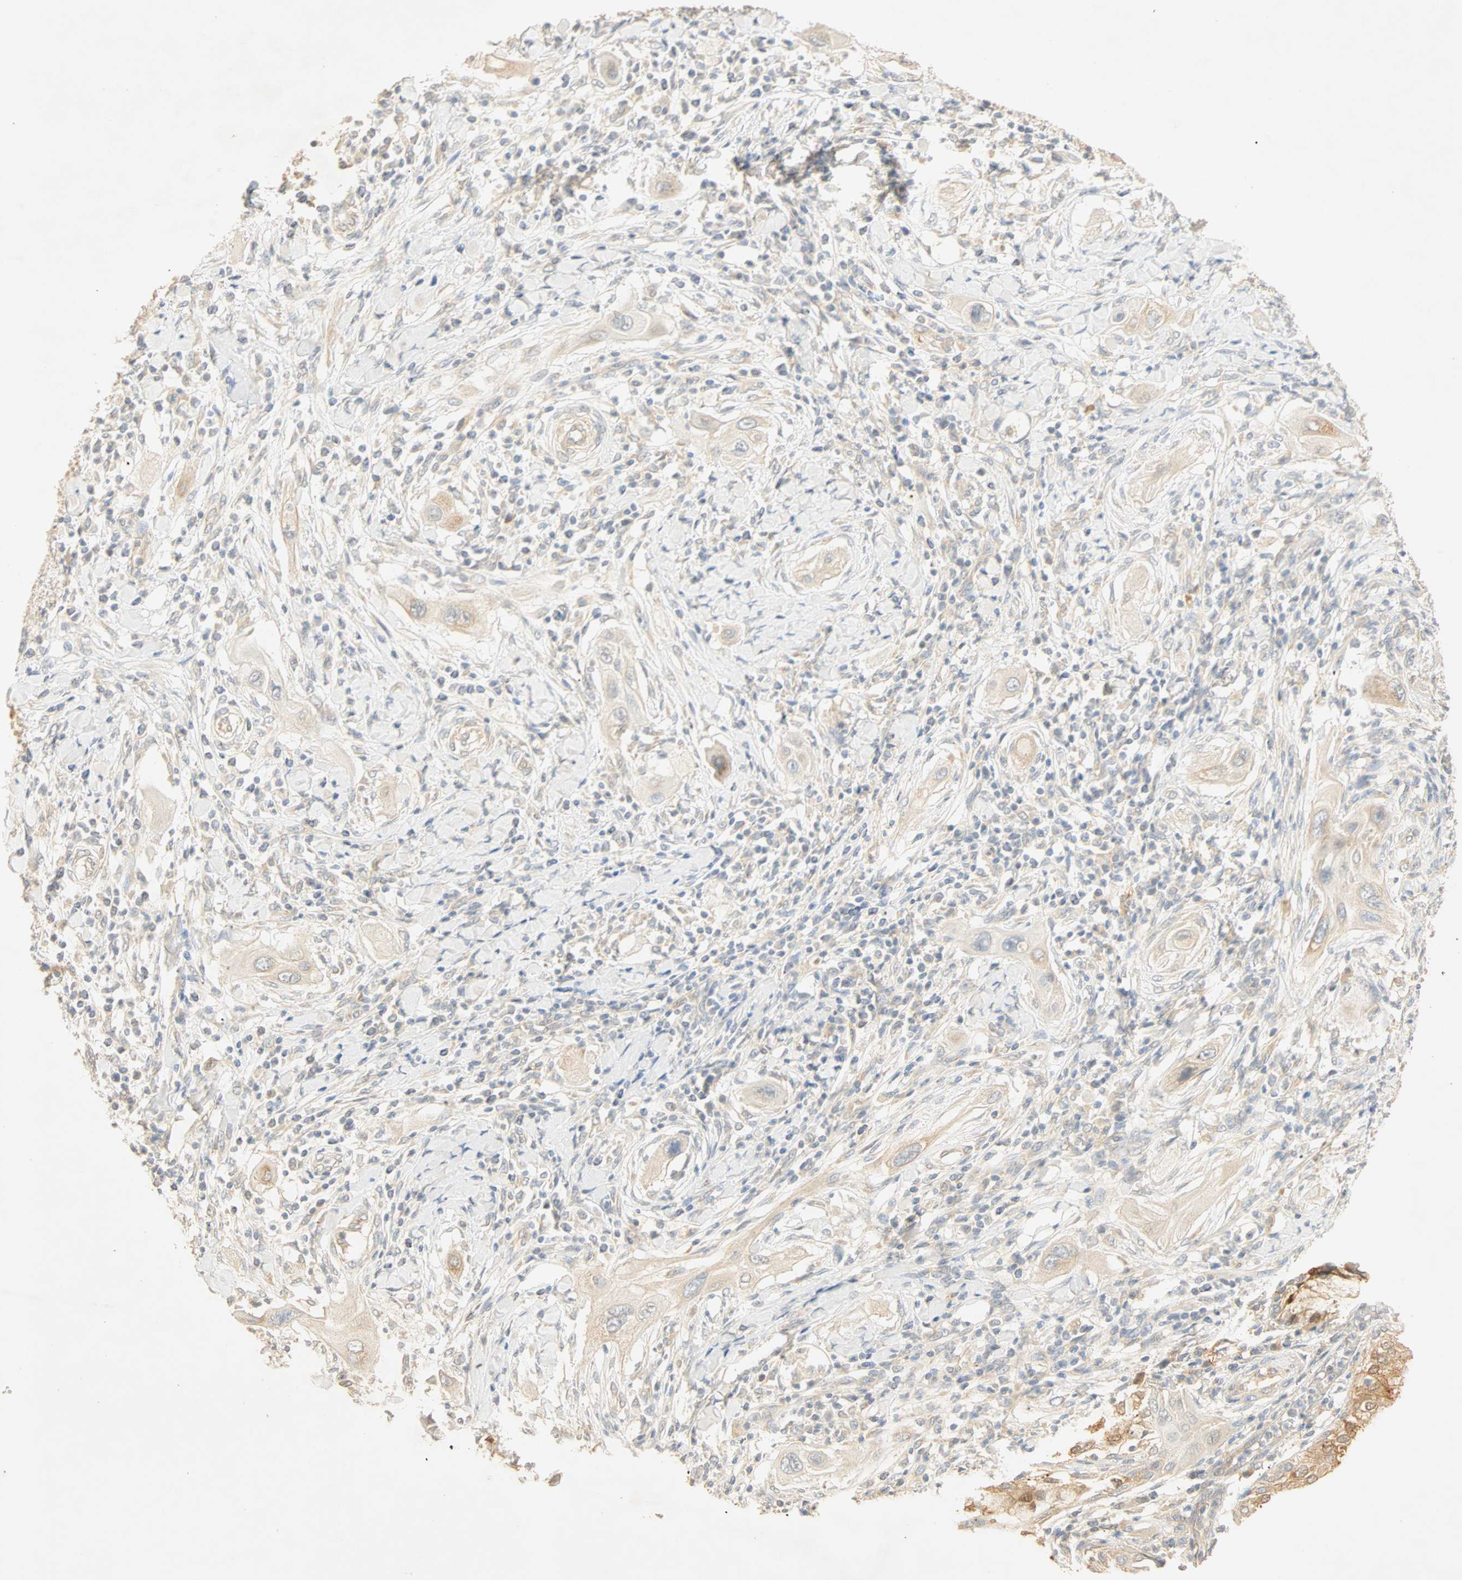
{"staining": {"intensity": "weak", "quantity": "<25%", "location": "cytoplasmic/membranous"}, "tissue": "lung cancer", "cell_type": "Tumor cells", "image_type": "cancer", "snomed": [{"axis": "morphology", "description": "Squamous cell carcinoma, NOS"}, {"axis": "topography", "description": "Lung"}], "caption": "This is a micrograph of immunohistochemistry (IHC) staining of squamous cell carcinoma (lung), which shows no staining in tumor cells.", "gene": "SELENBP1", "patient": {"sex": "female", "age": 47}}